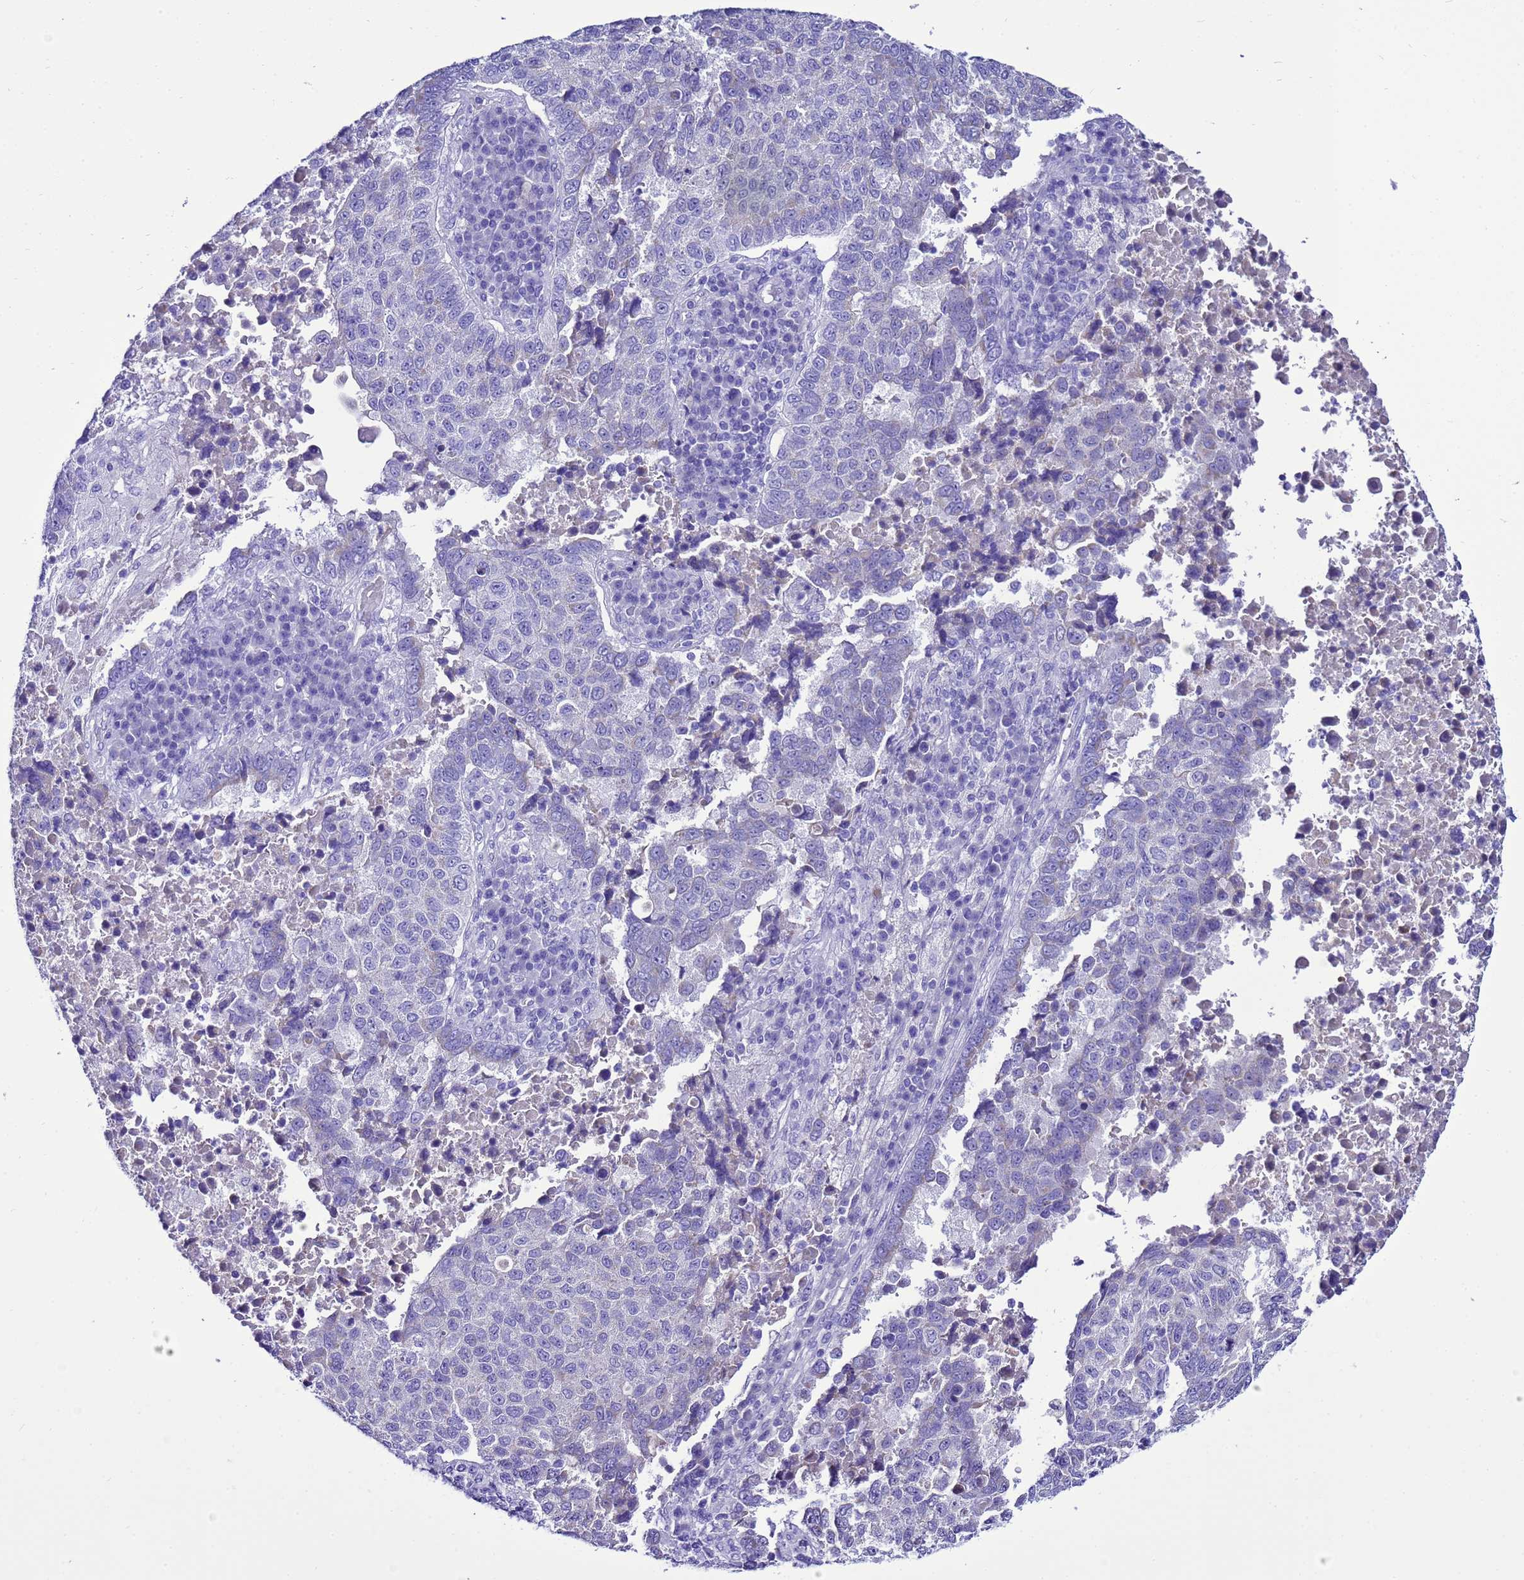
{"staining": {"intensity": "negative", "quantity": "none", "location": "none"}, "tissue": "lung cancer", "cell_type": "Tumor cells", "image_type": "cancer", "snomed": [{"axis": "morphology", "description": "Squamous cell carcinoma, NOS"}, {"axis": "topography", "description": "Lung"}], "caption": "Micrograph shows no protein staining in tumor cells of lung cancer (squamous cell carcinoma) tissue.", "gene": "BEST2", "patient": {"sex": "male", "age": 73}}